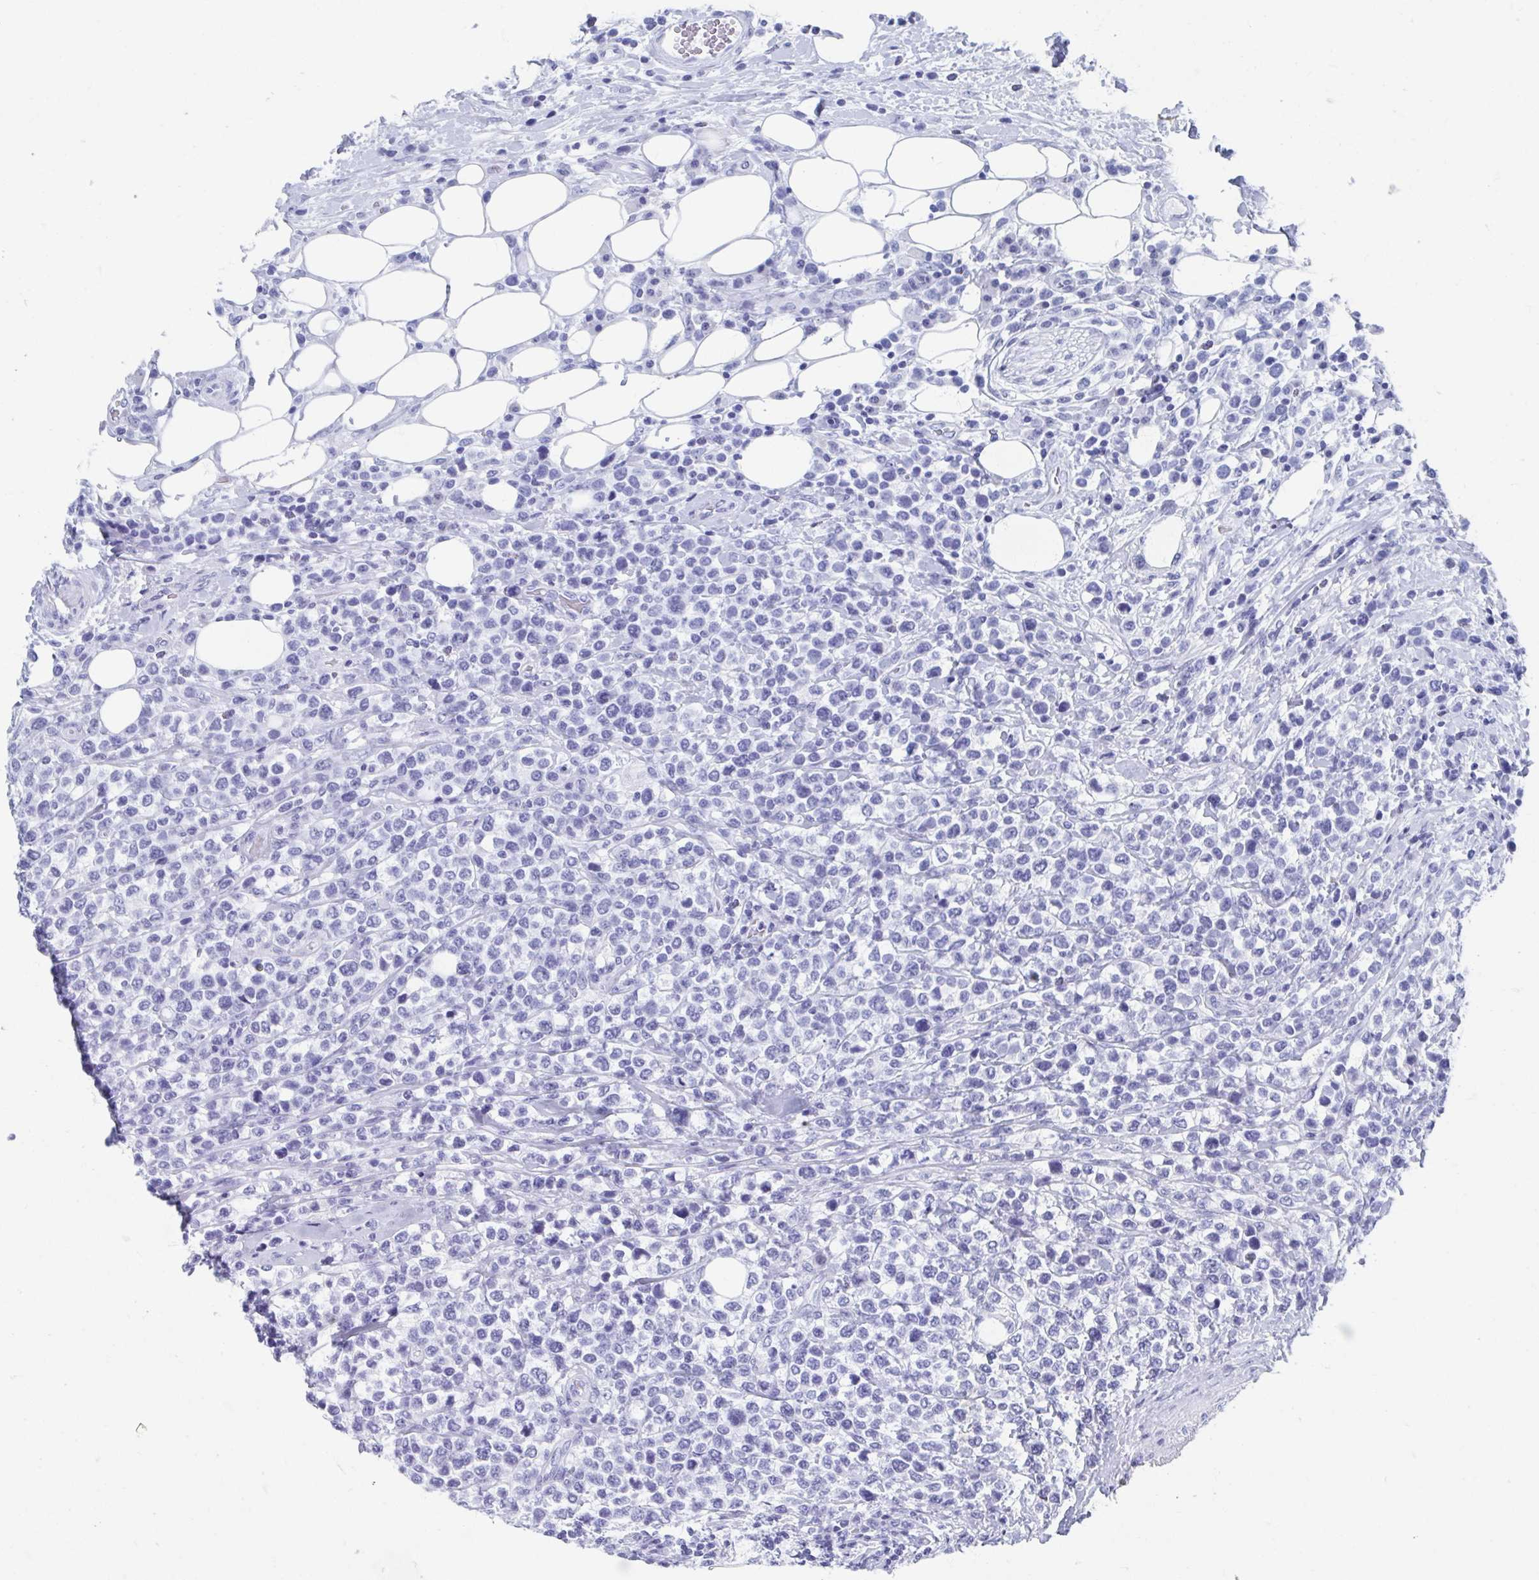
{"staining": {"intensity": "negative", "quantity": "none", "location": "none"}, "tissue": "lymphoma", "cell_type": "Tumor cells", "image_type": "cancer", "snomed": [{"axis": "morphology", "description": "Malignant lymphoma, non-Hodgkin's type, High grade"}, {"axis": "topography", "description": "Soft tissue"}], "caption": "Protein analysis of lymphoma displays no significant expression in tumor cells.", "gene": "C10orf53", "patient": {"sex": "female", "age": 56}}